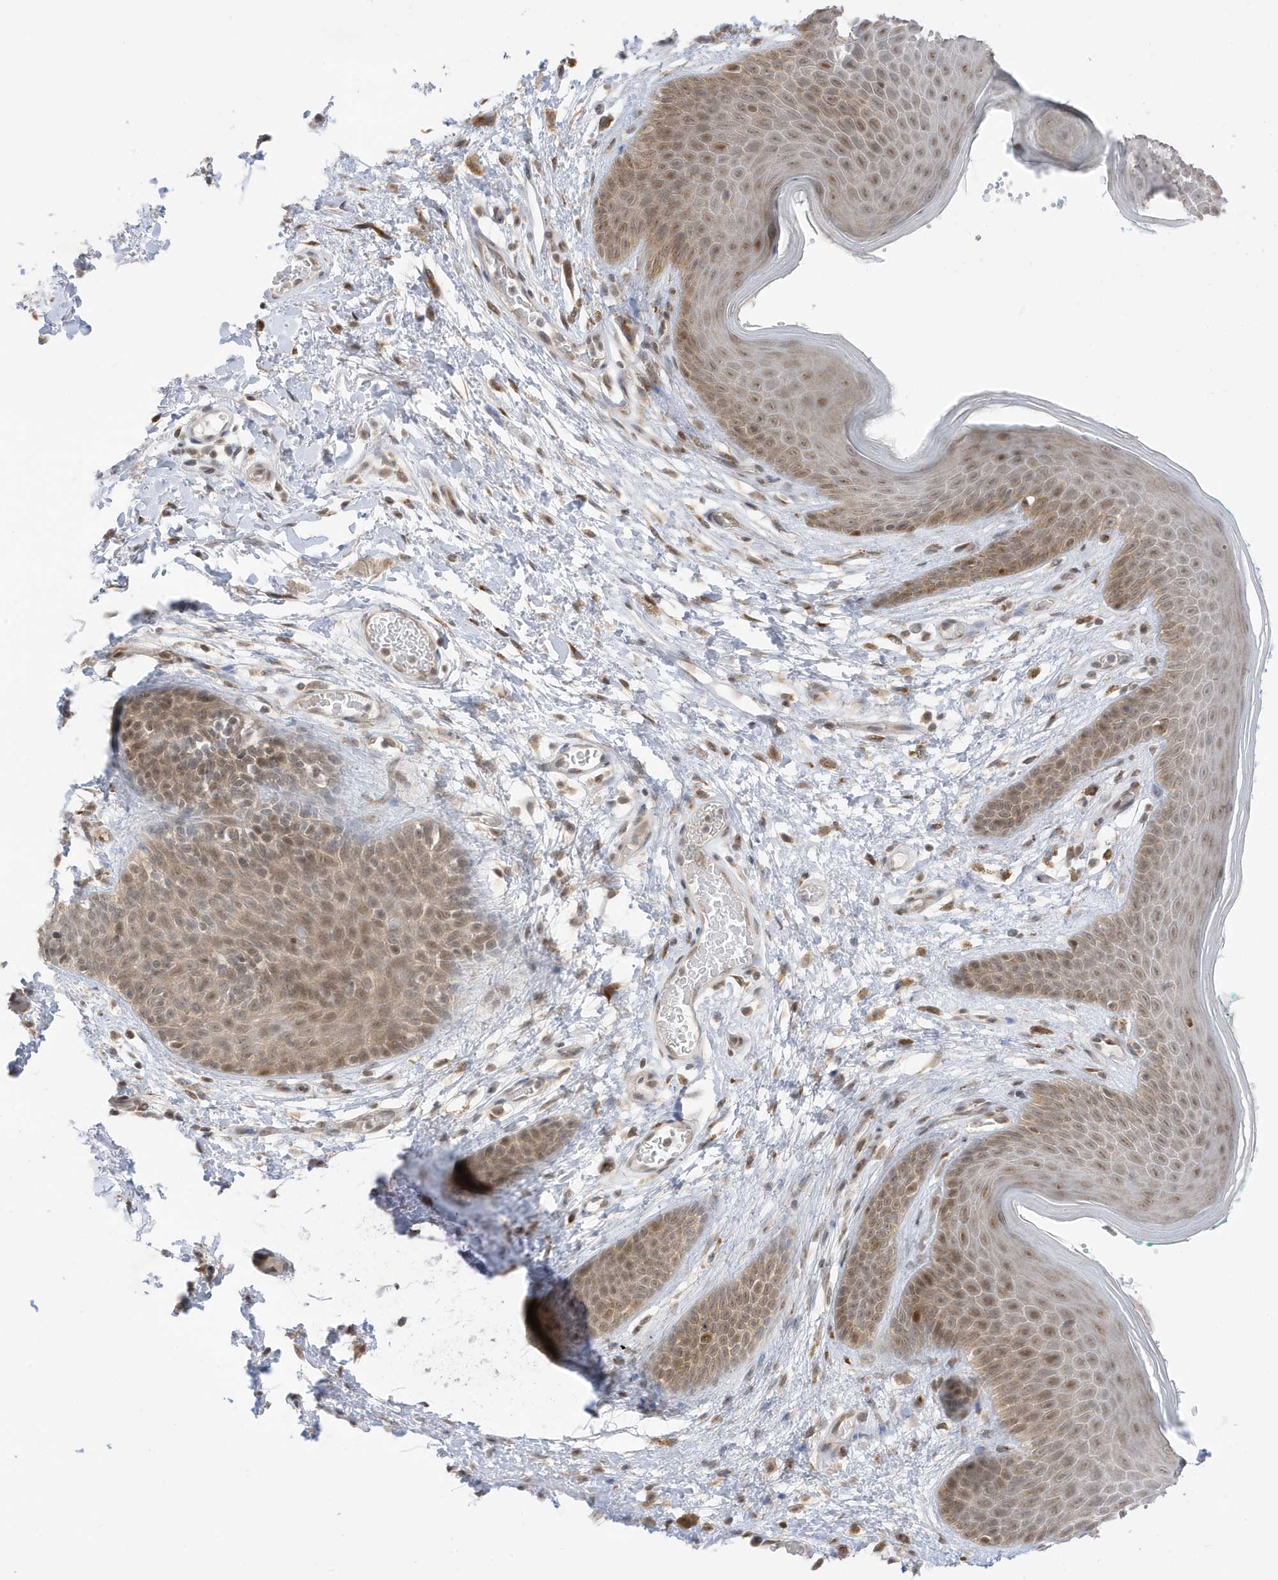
{"staining": {"intensity": "moderate", "quantity": ">75%", "location": "cytoplasmic/membranous,nuclear"}, "tissue": "skin", "cell_type": "Epidermal cells", "image_type": "normal", "snomed": [{"axis": "morphology", "description": "Normal tissue, NOS"}, {"axis": "topography", "description": "Anal"}], "caption": "Epidermal cells exhibit moderate cytoplasmic/membranous,nuclear expression in approximately >75% of cells in benign skin.", "gene": "TAB3", "patient": {"sex": "male", "age": 74}}